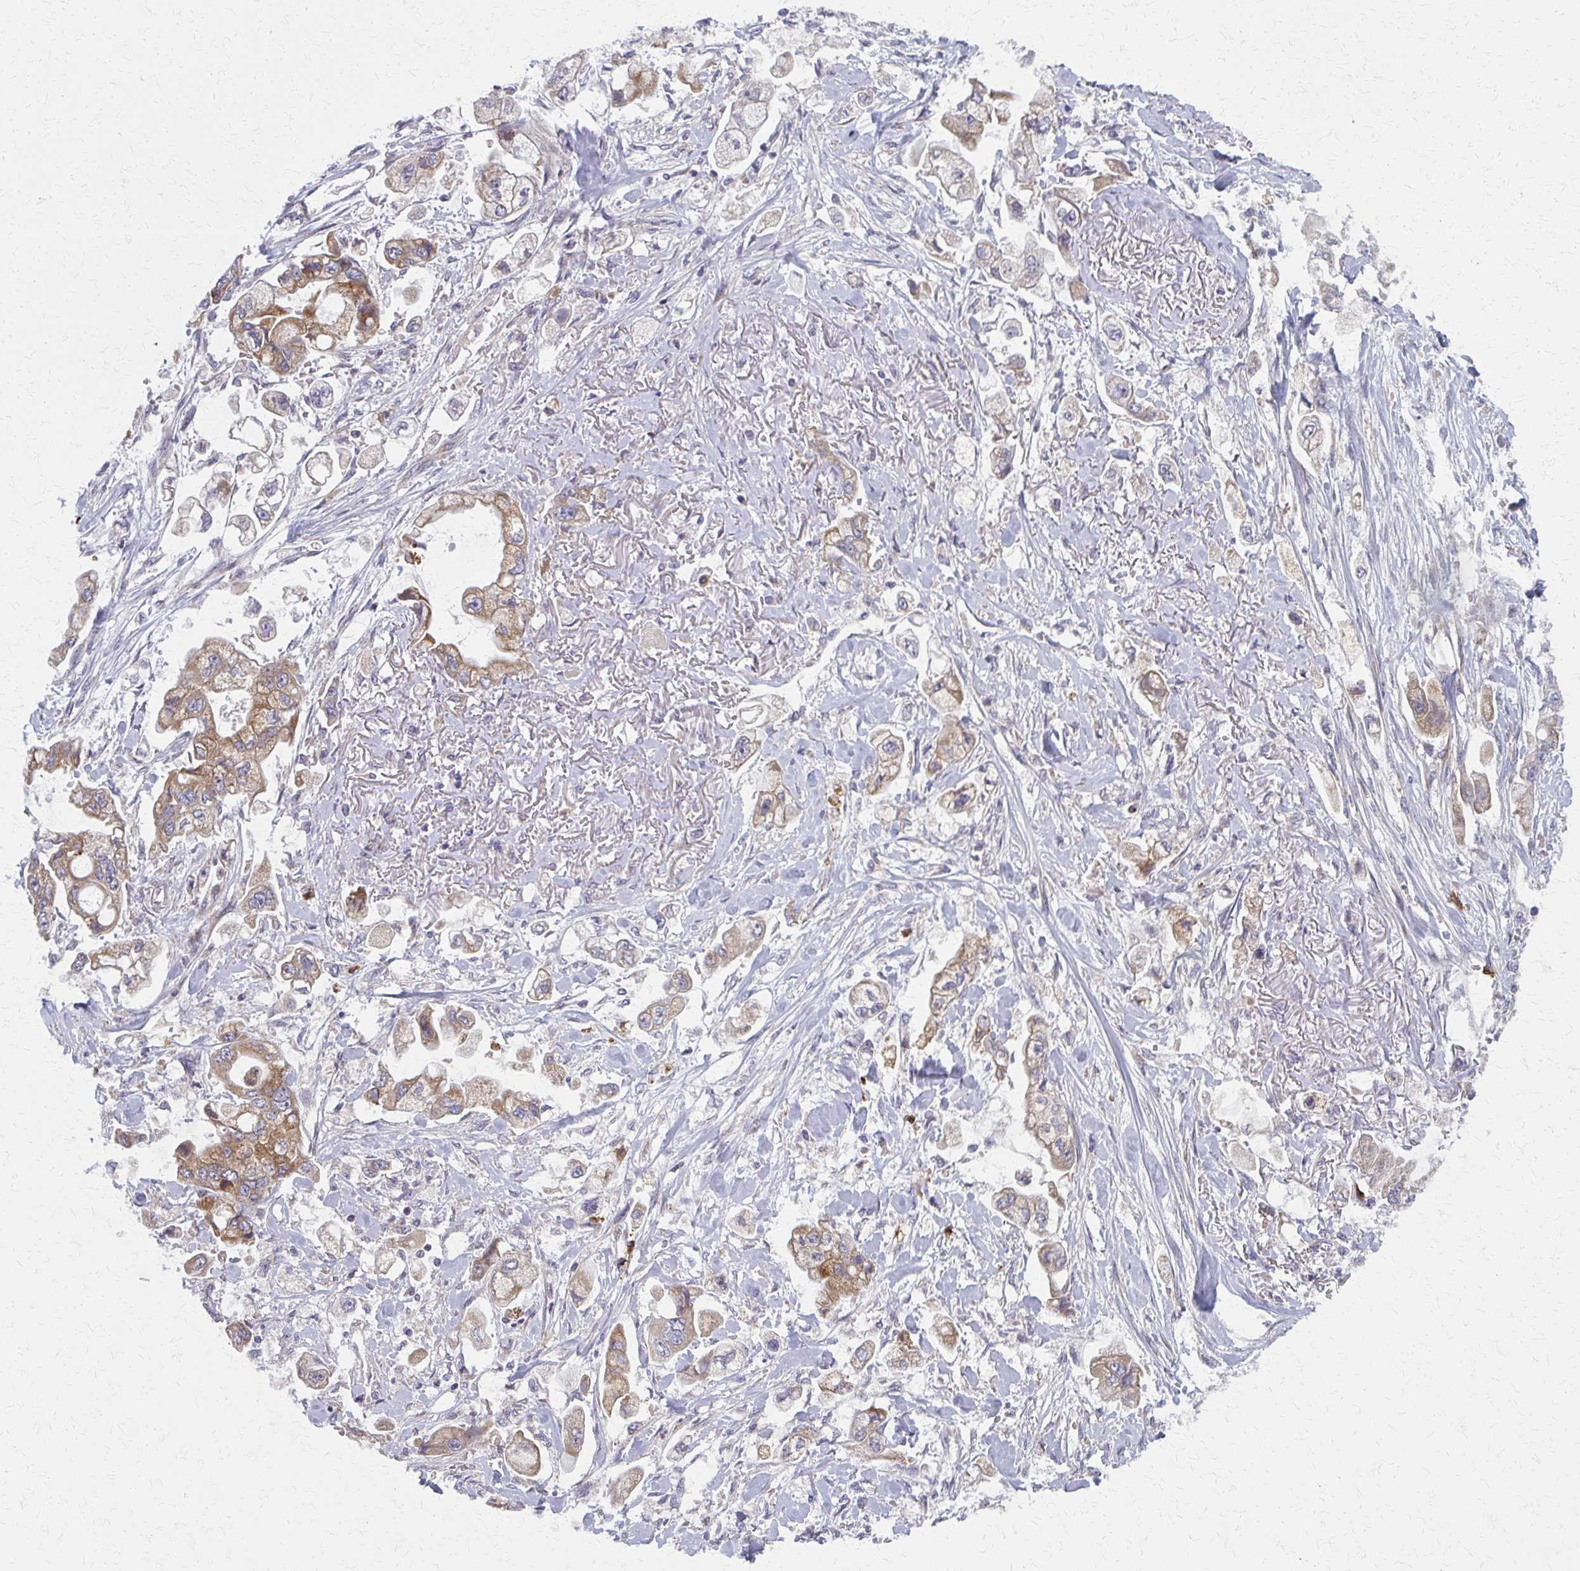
{"staining": {"intensity": "moderate", "quantity": ">75%", "location": "cytoplasmic/membranous"}, "tissue": "stomach cancer", "cell_type": "Tumor cells", "image_type": "cancer", "snomed": [{"axis": "morphology", "description": "Adenocarcinoma, NOS"}, {"axis": "topography", "description": "Stomach"}], "caption": "Tumor cells demonstrate medium levels of moderate cytoplasmic/membranous staining in approximately >75% of cells in human stomach cancer (adenocarcinoma). (IHC, brightfield microscopy, high magnification).", "gene": "MCCC1", "patient": {"sex": "male", "age": 62}}